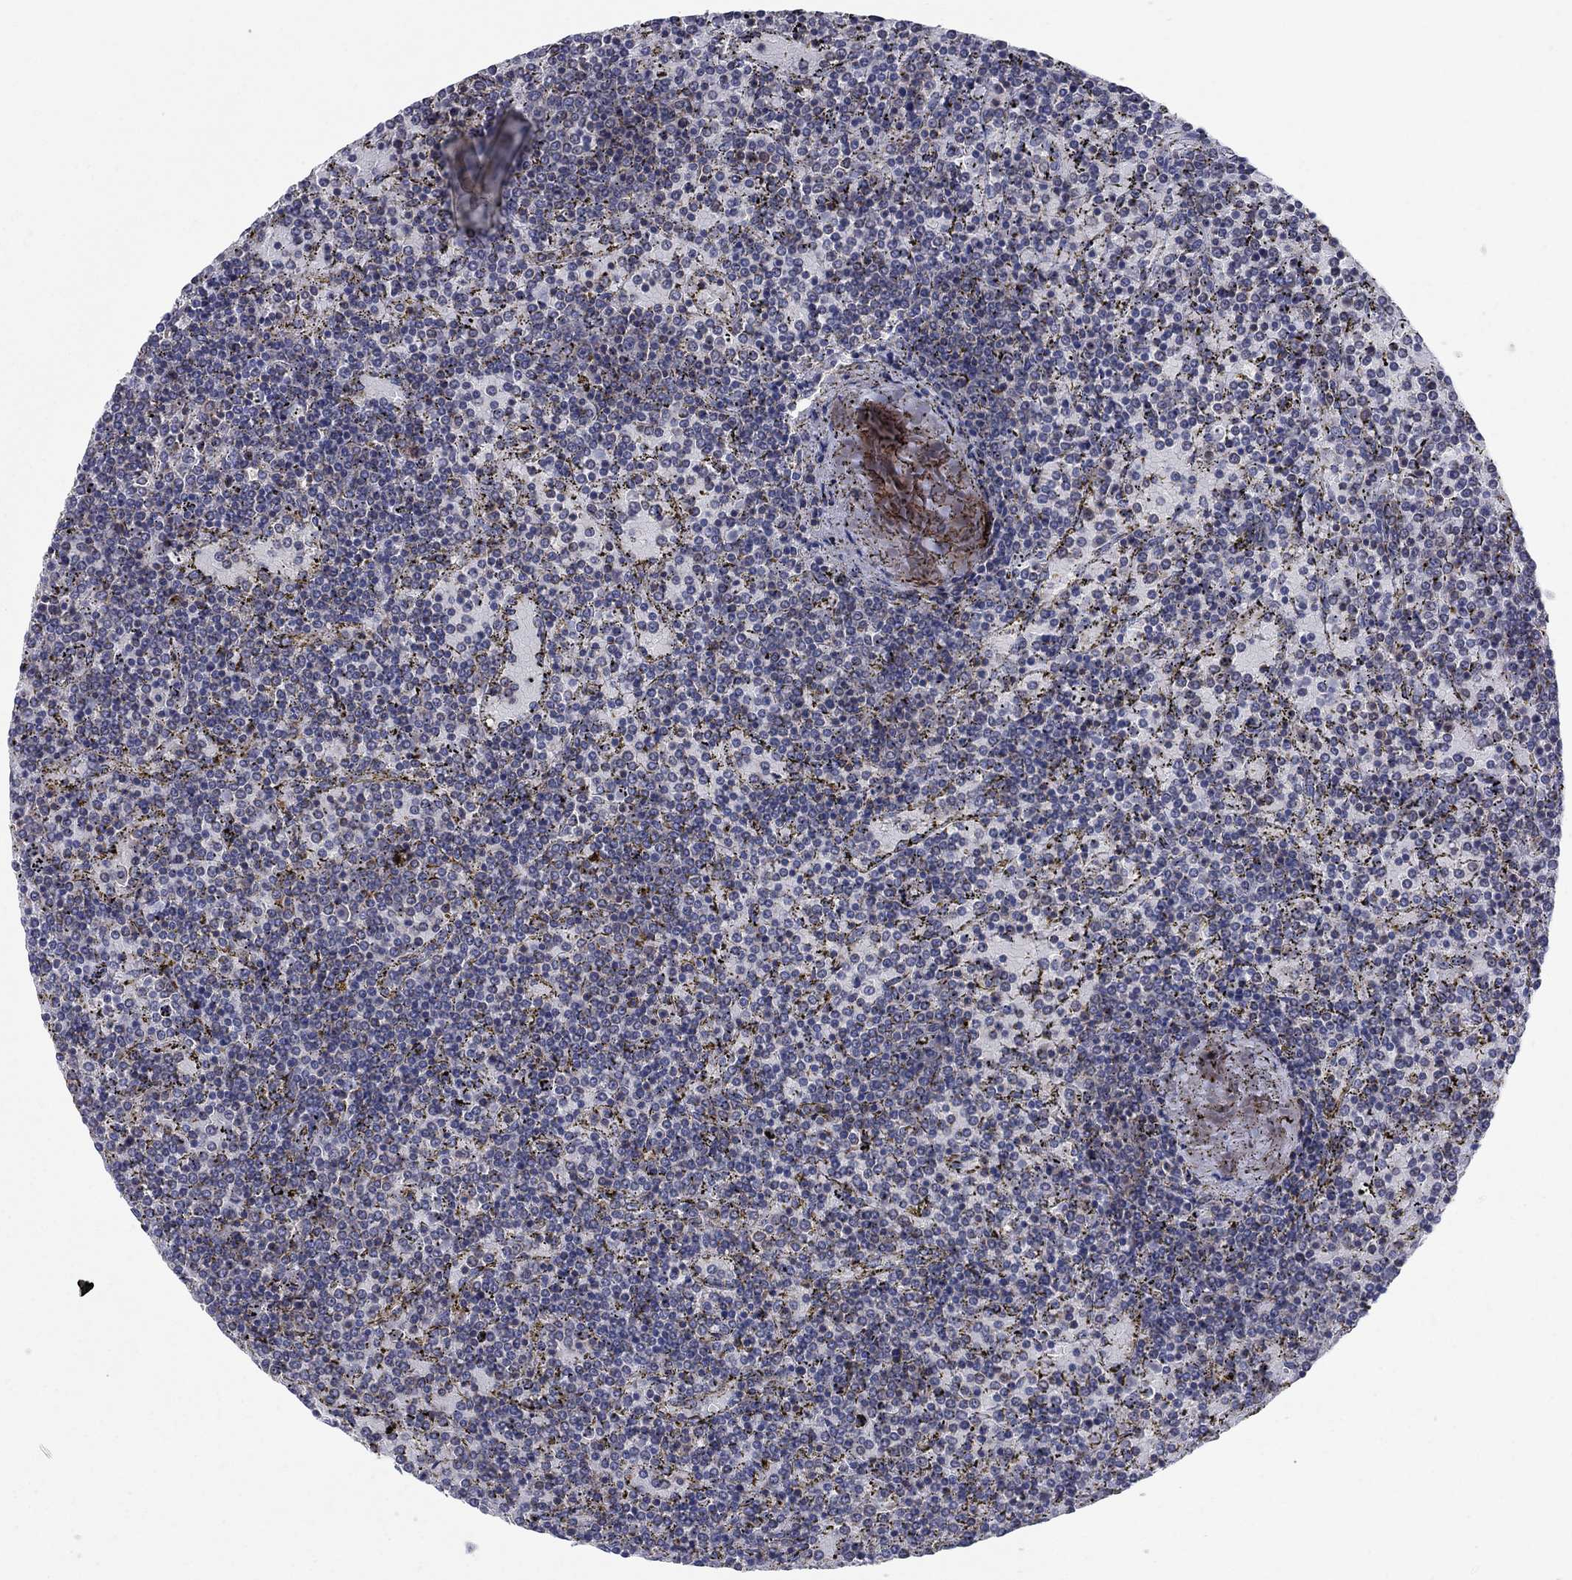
{"staining": {"intensity": "negative", "quantity": "none", "location": "none"}, "tissue": "lymphoma", "cell_type": "Tumor cells", "image_type": "cancer", "snomed": [{"axis": "morphology", "description": "Malignant lymphoma, non-Hodgkin's type, Low grade"}, {"axis": "topography", "description": "Spleen"}], "caption": "Tumor cells show no significant protein expression in malignant lymphoma, non-Hodgkin's type (low-grade). The staining is performed using DAB (3,3'-diaminobenzidine) brown chromogen with nuclei counter-stained in using hematoxylin.", "gene": "PVR", "patient": {"sex": "female", "age": 77}}